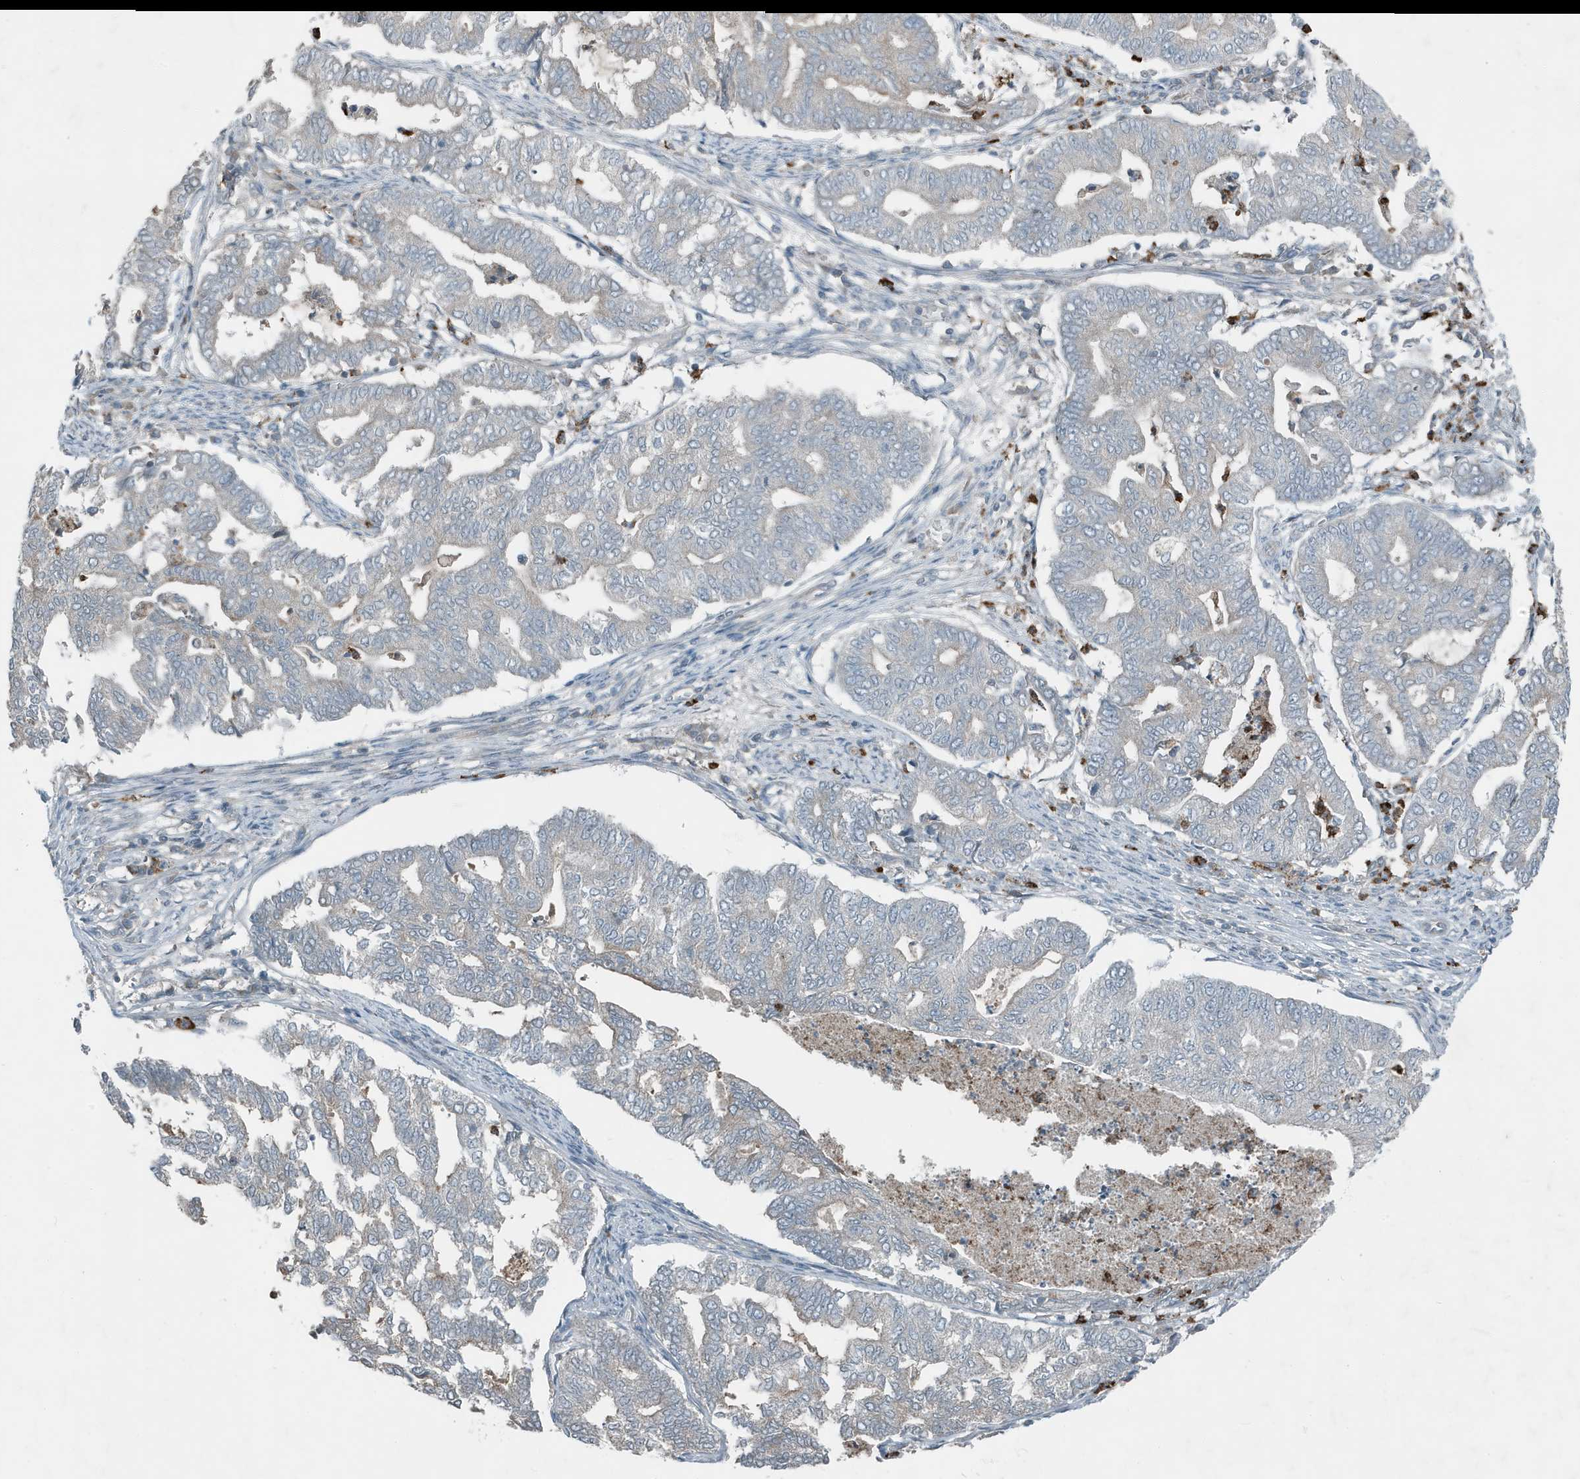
{"staining": {"intensity": "negative", "quantity": "none", "location": "none"}, "tissue": "endometrial cancer", "cell_type": "Tumor cells", "image_type": "cancer", "snomed": [{"axis": "morphology", "description": "Adenocarcinoma, NOS"}, {"axis": "topography", "description": "Endometrium"}], "caption": "This is an immunohistochemistry photomicrograph of endometrial adenocarcinoma. There is no positivity in tumor cells.", "gene": "DAPP1", "patient": {"sex": "female", "age": 79}}